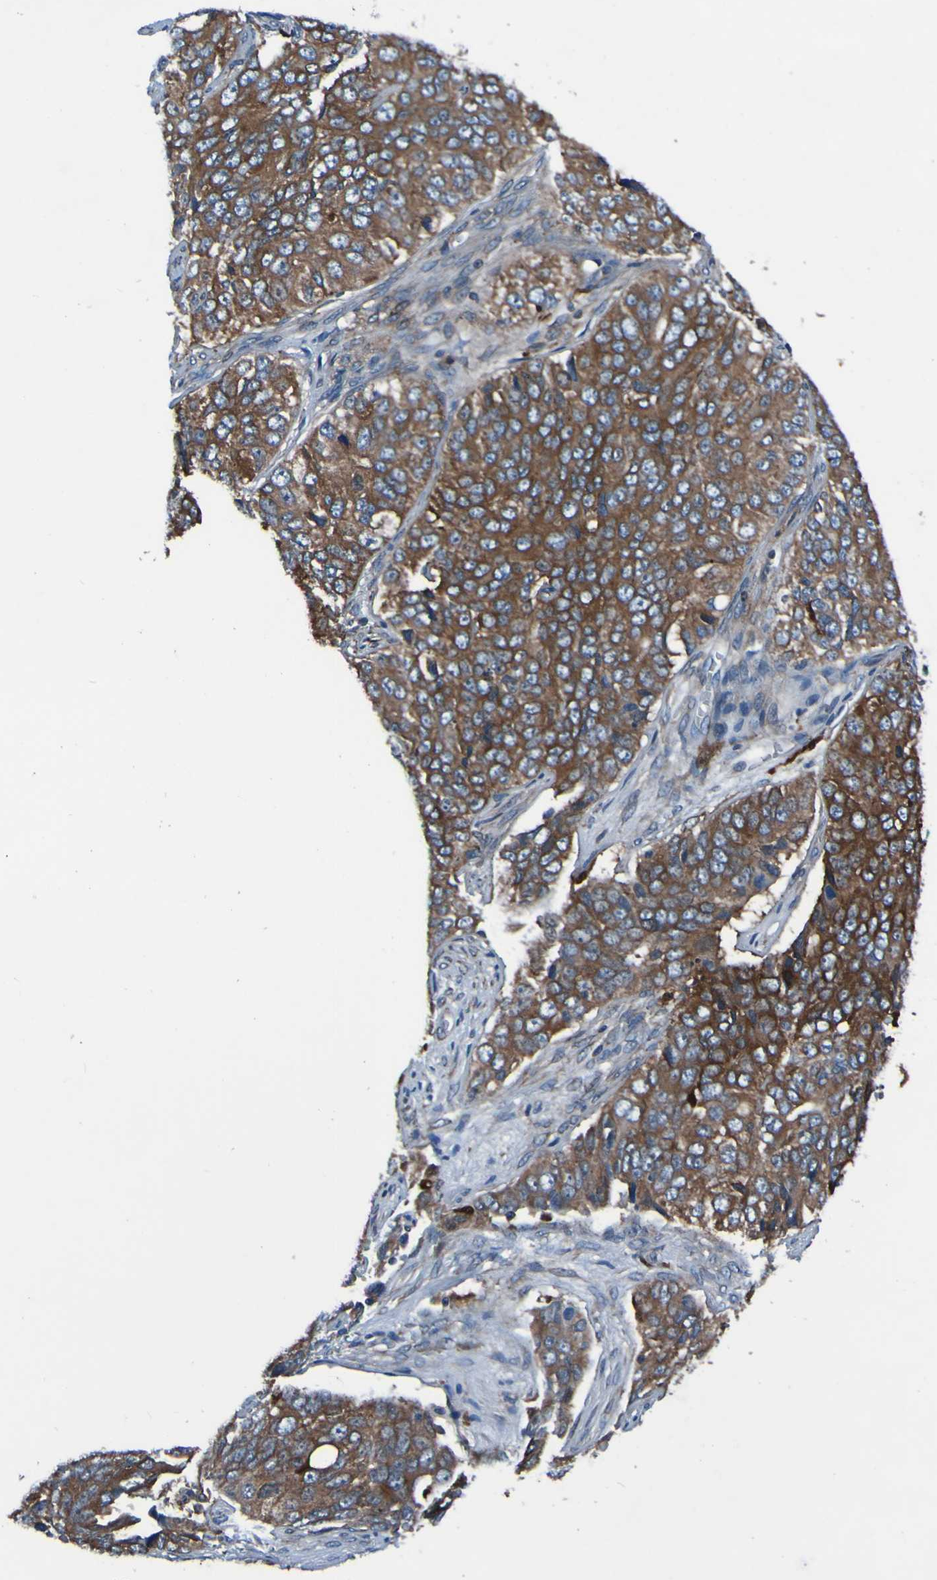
{"staining": {"intensity": "strong", "quantity": ">75%", "location": "cytoplasmic/membranous"}, "tissue": "ovarian cancer", "cell_type": "Tumor cells", "image_type": "cancer", "snomed": [{"axis": "morphology", "description": "Carcinoma, endometroid"}, {"axis": "topography", "description": "Ovary"}], "caption": "A micrograph of human ovarian cancer stained for a protein shows strong cytoplasmic/membranous brown staining in tumor cells.", "gene": "RAB5B", "patient": {"sex": "female", "age": 51}}